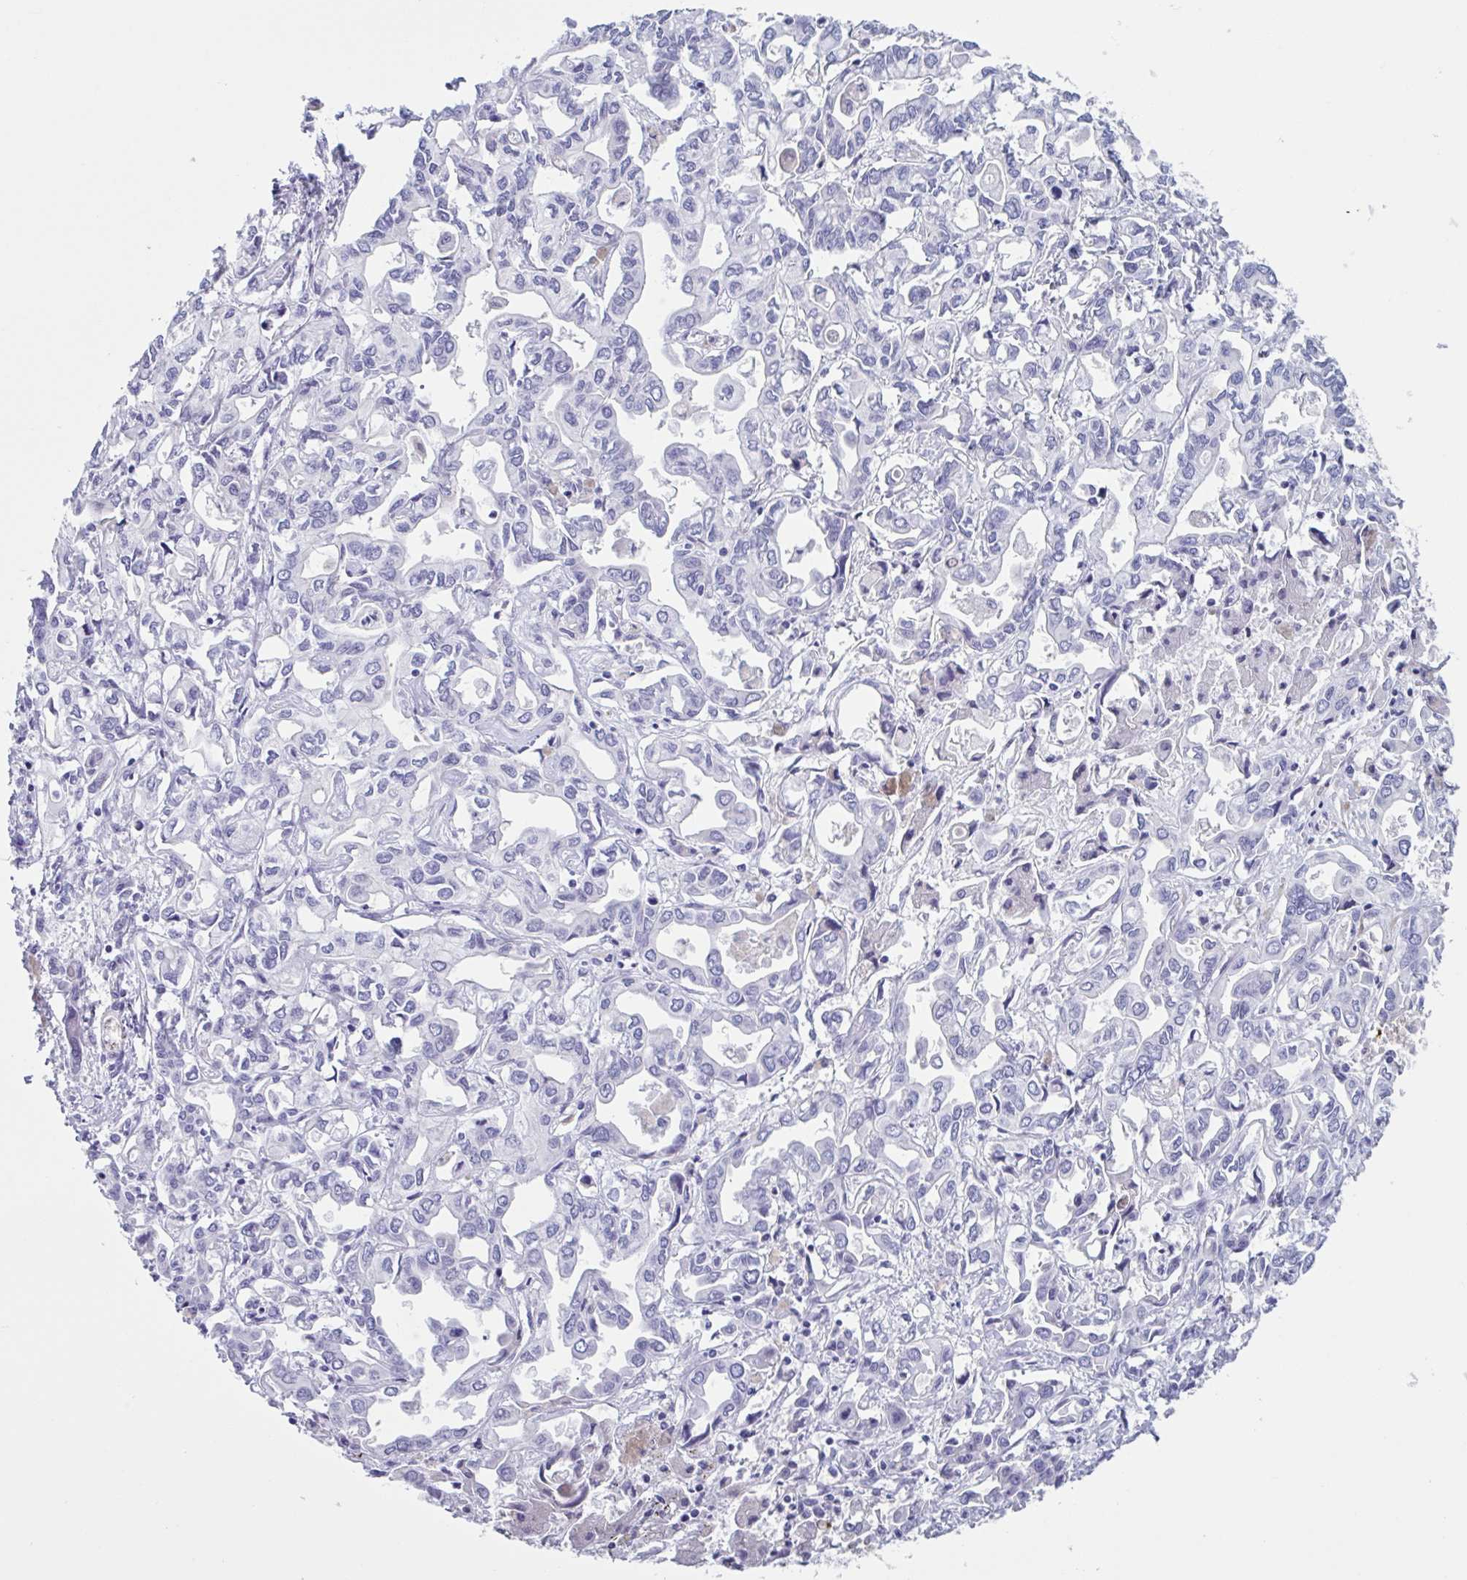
{"staining": {"intensity": "negative", "quantity": "none", "location": "none"}, "tissue": "liver cancer", "cell_type": "Tumor cells", "image_type": "cancer", "snomed": [{"axis": "morphology", "description": "Cholangiocarcinoma"}, {"axis": "topography", "description": "Liver"}], "caption": "IHC of human cholangiocarcinoma (liver) shows no expression in tumor cells.", "gene": "USP35", "patient": {"sex": "female", "age": 64}}